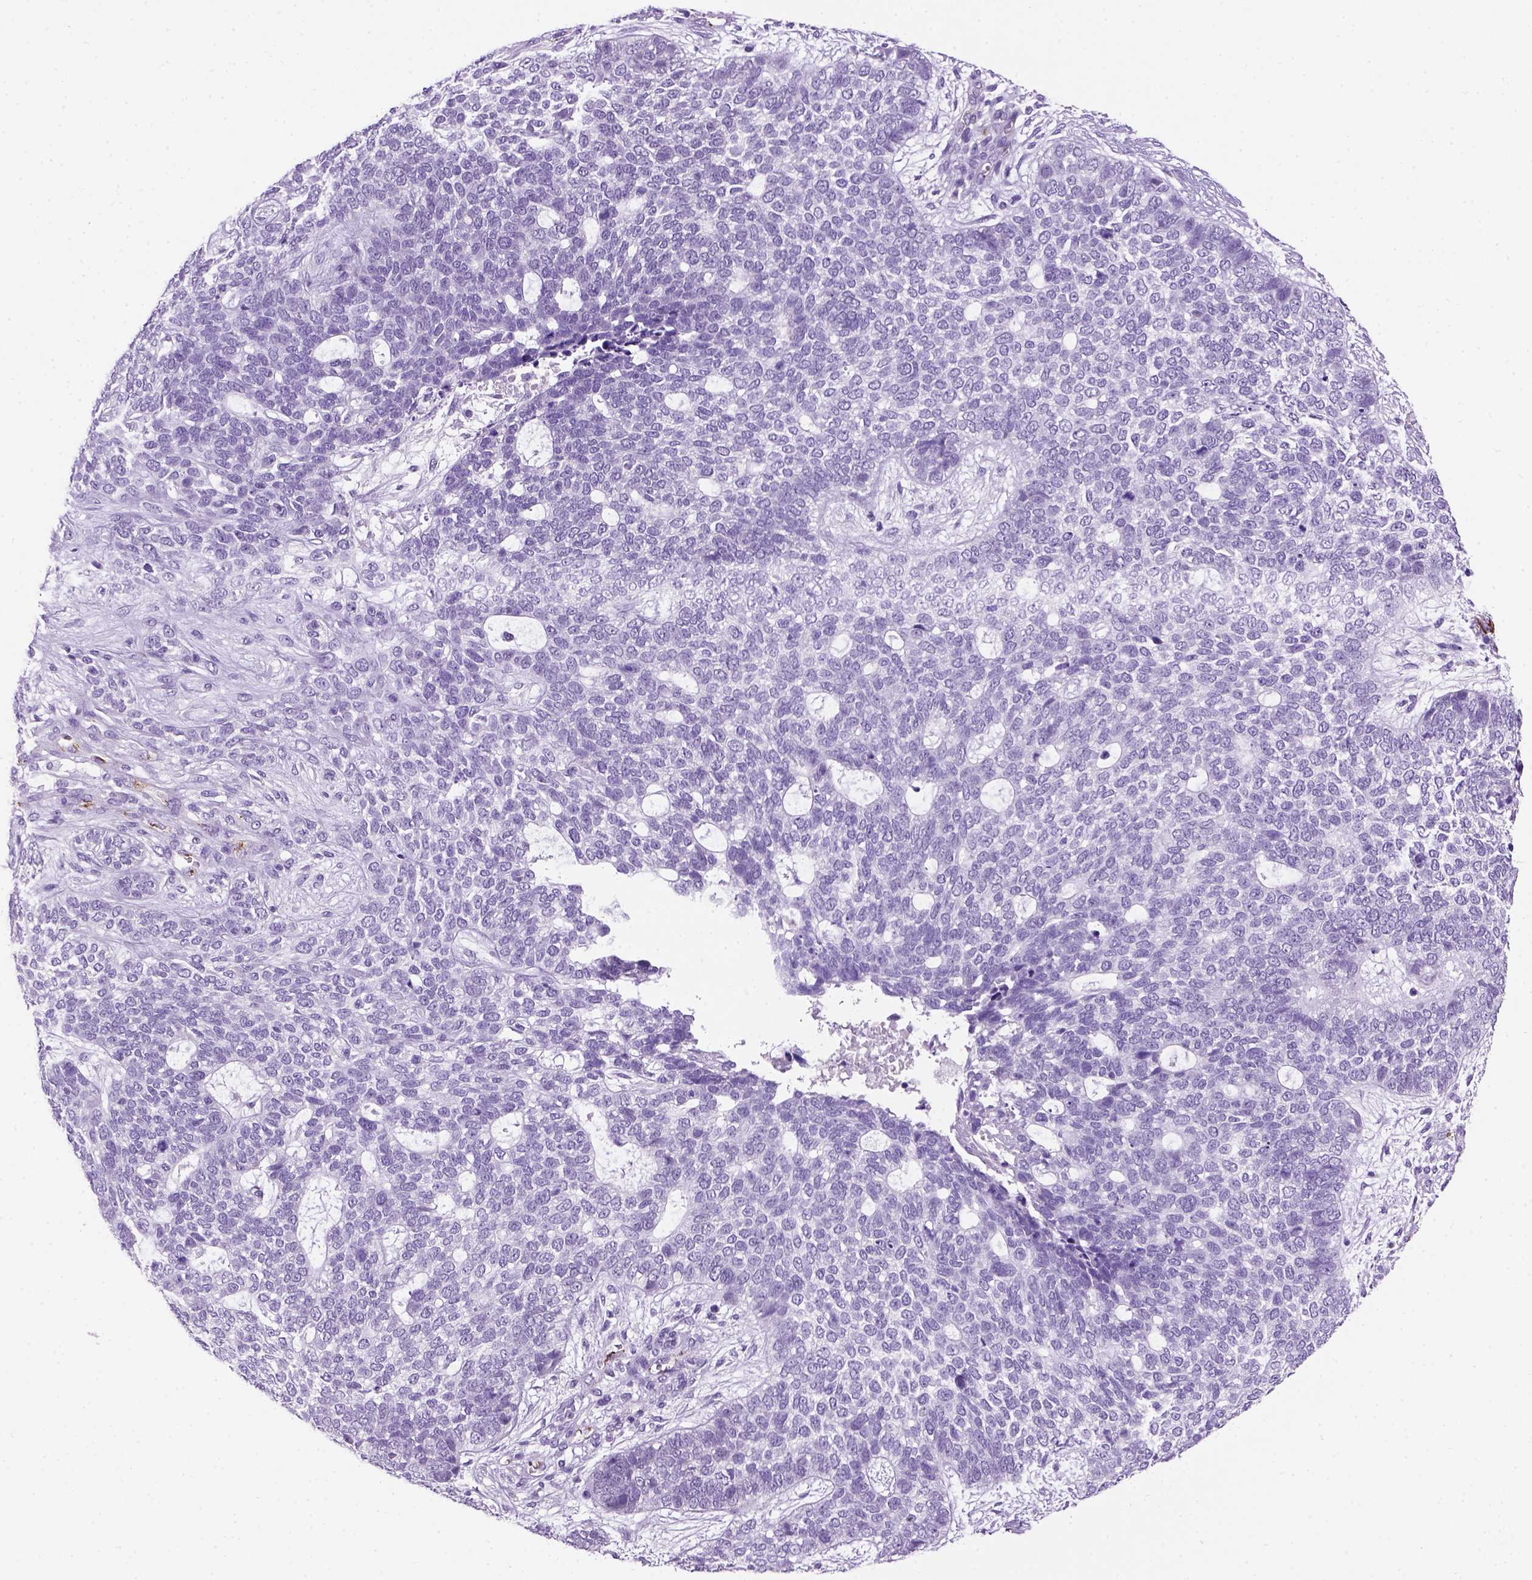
{"staining": {"intensity": "negative", "quantity": "none", "location": "none"}, "tissue": "skin cancer", "cell_type": "Tumor cells", "image_type": "cancer", "snomed": [{"axis": "morphology", "description": "Basal cell carcinoma"}, {"axis": "topography", "description": "Skin"}], "caption": "Histopathology image shows no significant protein staining in tumor cells of skin basal cell carcinoma.", "gene": "VWF", "patient": {"sex": "female", "age": 69}}